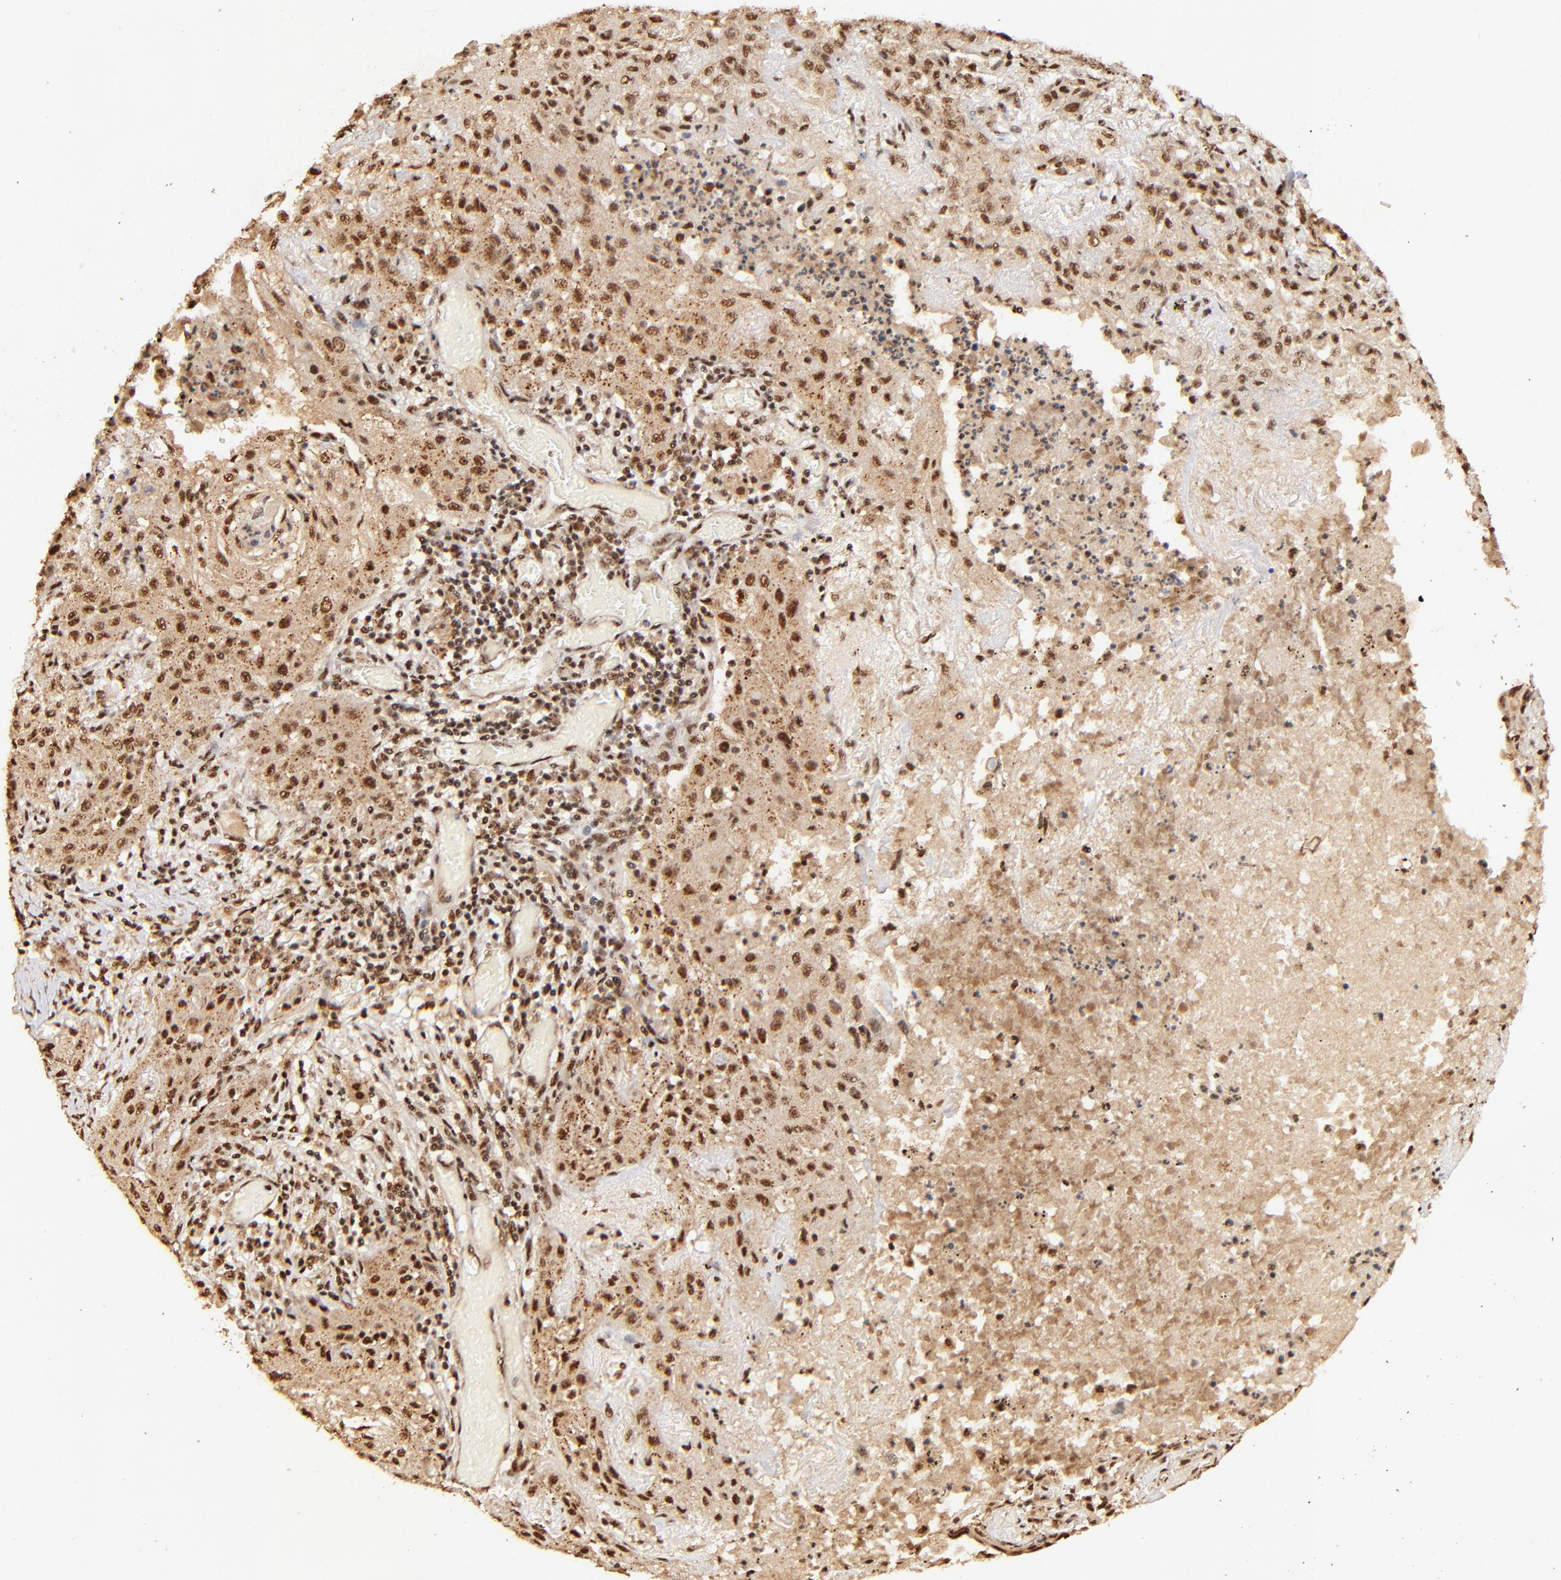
{"staining": {"intensity": "strong", "quantity": ">75%", "location": "cytoplasmic/membranous,nuclear"}, "tissue": "lung cancer", "cell_type": "Tumor cells", "image_type": "cancer", "snomed": [{"axis": "morphology", "description": "Squamous cell carcinoma, NOS"}, {"axis": "topography", "description": "Lung"}], "caption": "Human lung cancer stained for a protein (brown) reveals strong cytoplasmic/membranous and nuclear positive positivity in approximately >75% of tumor cells.", "gene": "MED12", "patient": {"sex": "female", "age": 47}}